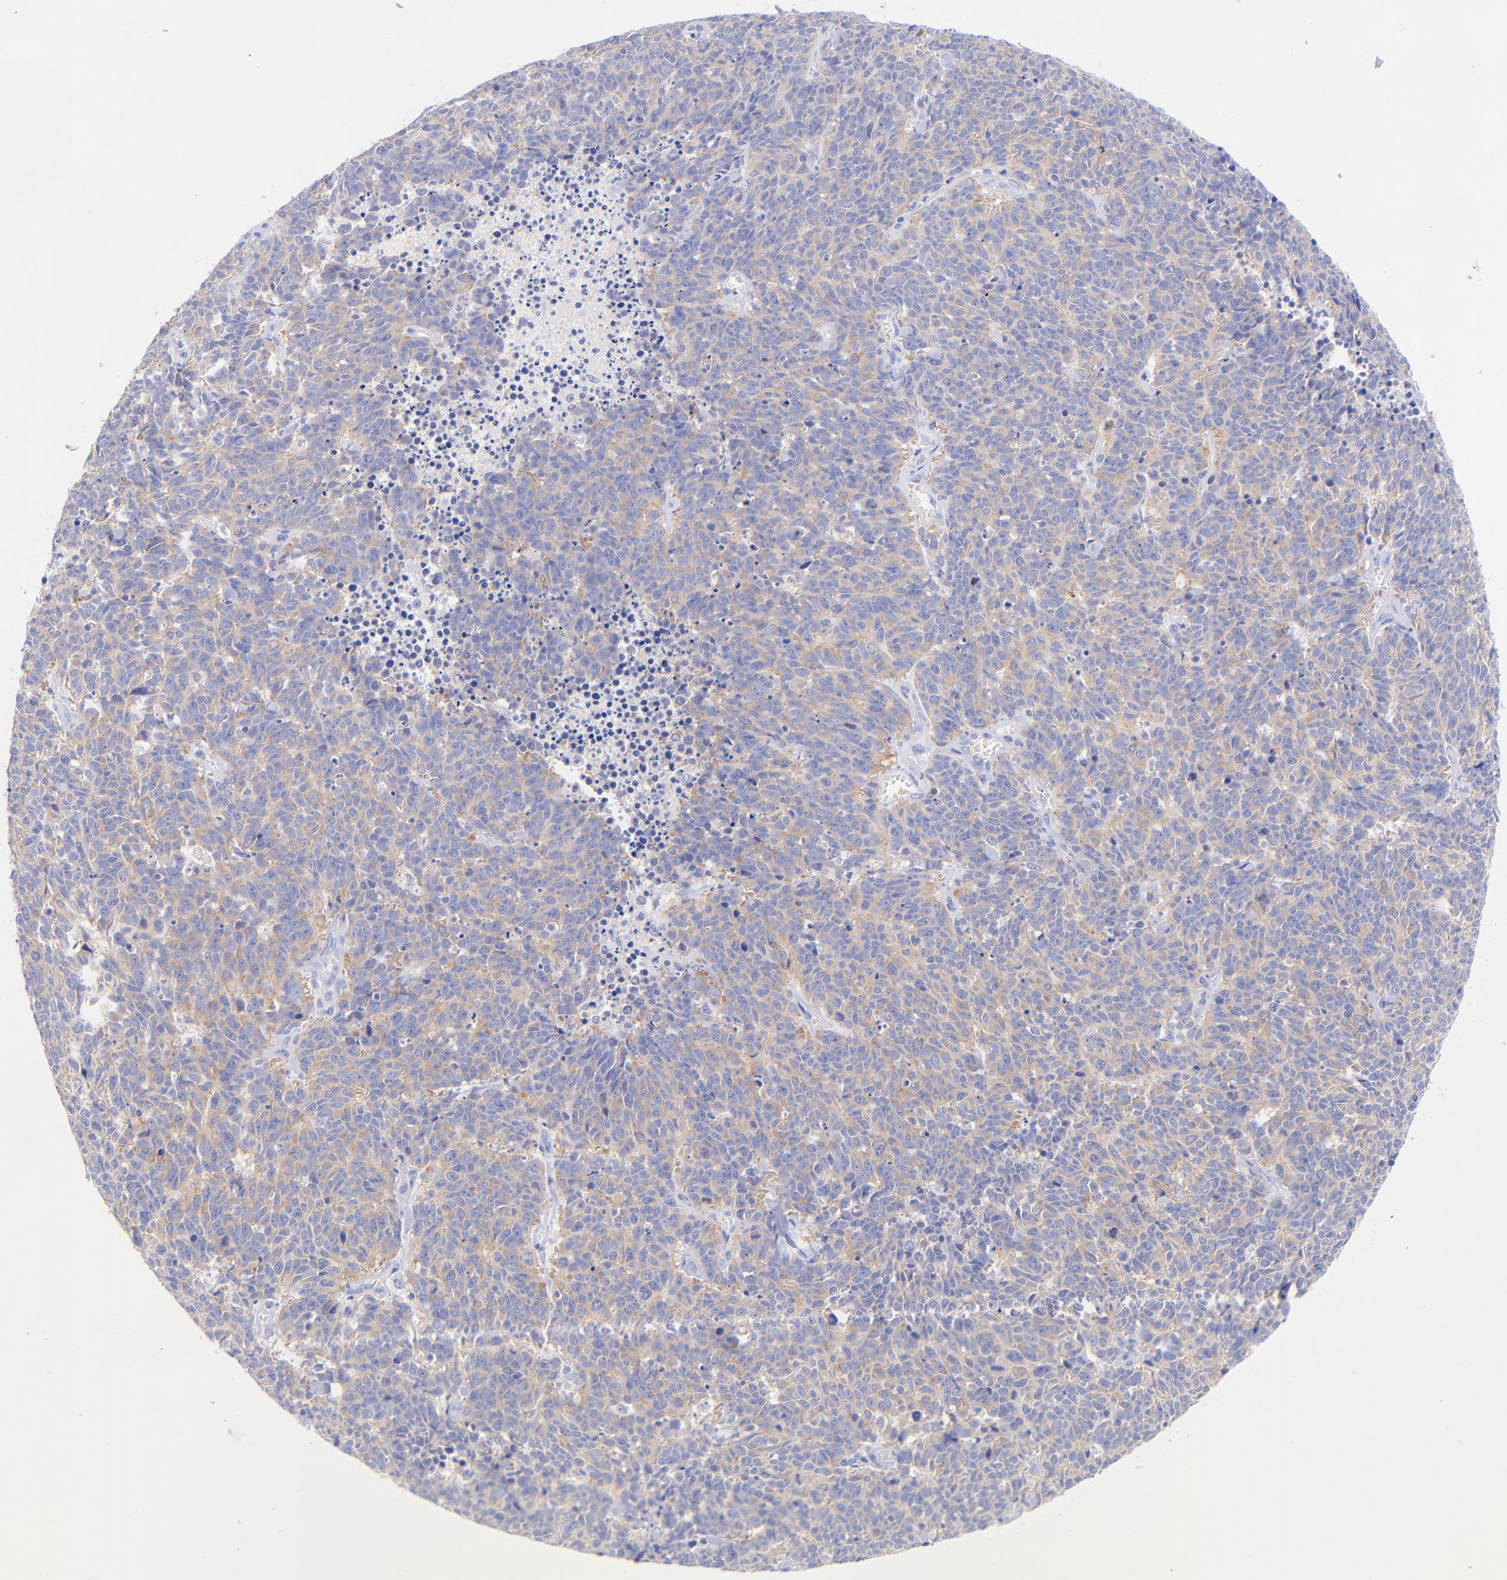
{"staining": {"intensity": "weak", "quantity": ">75%", "location": "cytoplasmic/membranous"}, "tissue": "lung cancer", "cell_type": "Tumor cells", "image_type": "cancer", "snomed": [{"axis": "morphology", "description": "Neoplasm, malignant, NOS"}, {"axis": "topography", "description": "Lung"}], "caption": "This image demonstrates IHC staining of malignant neoplasm (lung), with low weak cytoplasmic/membranous staining in about >75% of tumor cells.", "gene": "GPHN", "patient": {"sex": "female", "age": 58}}